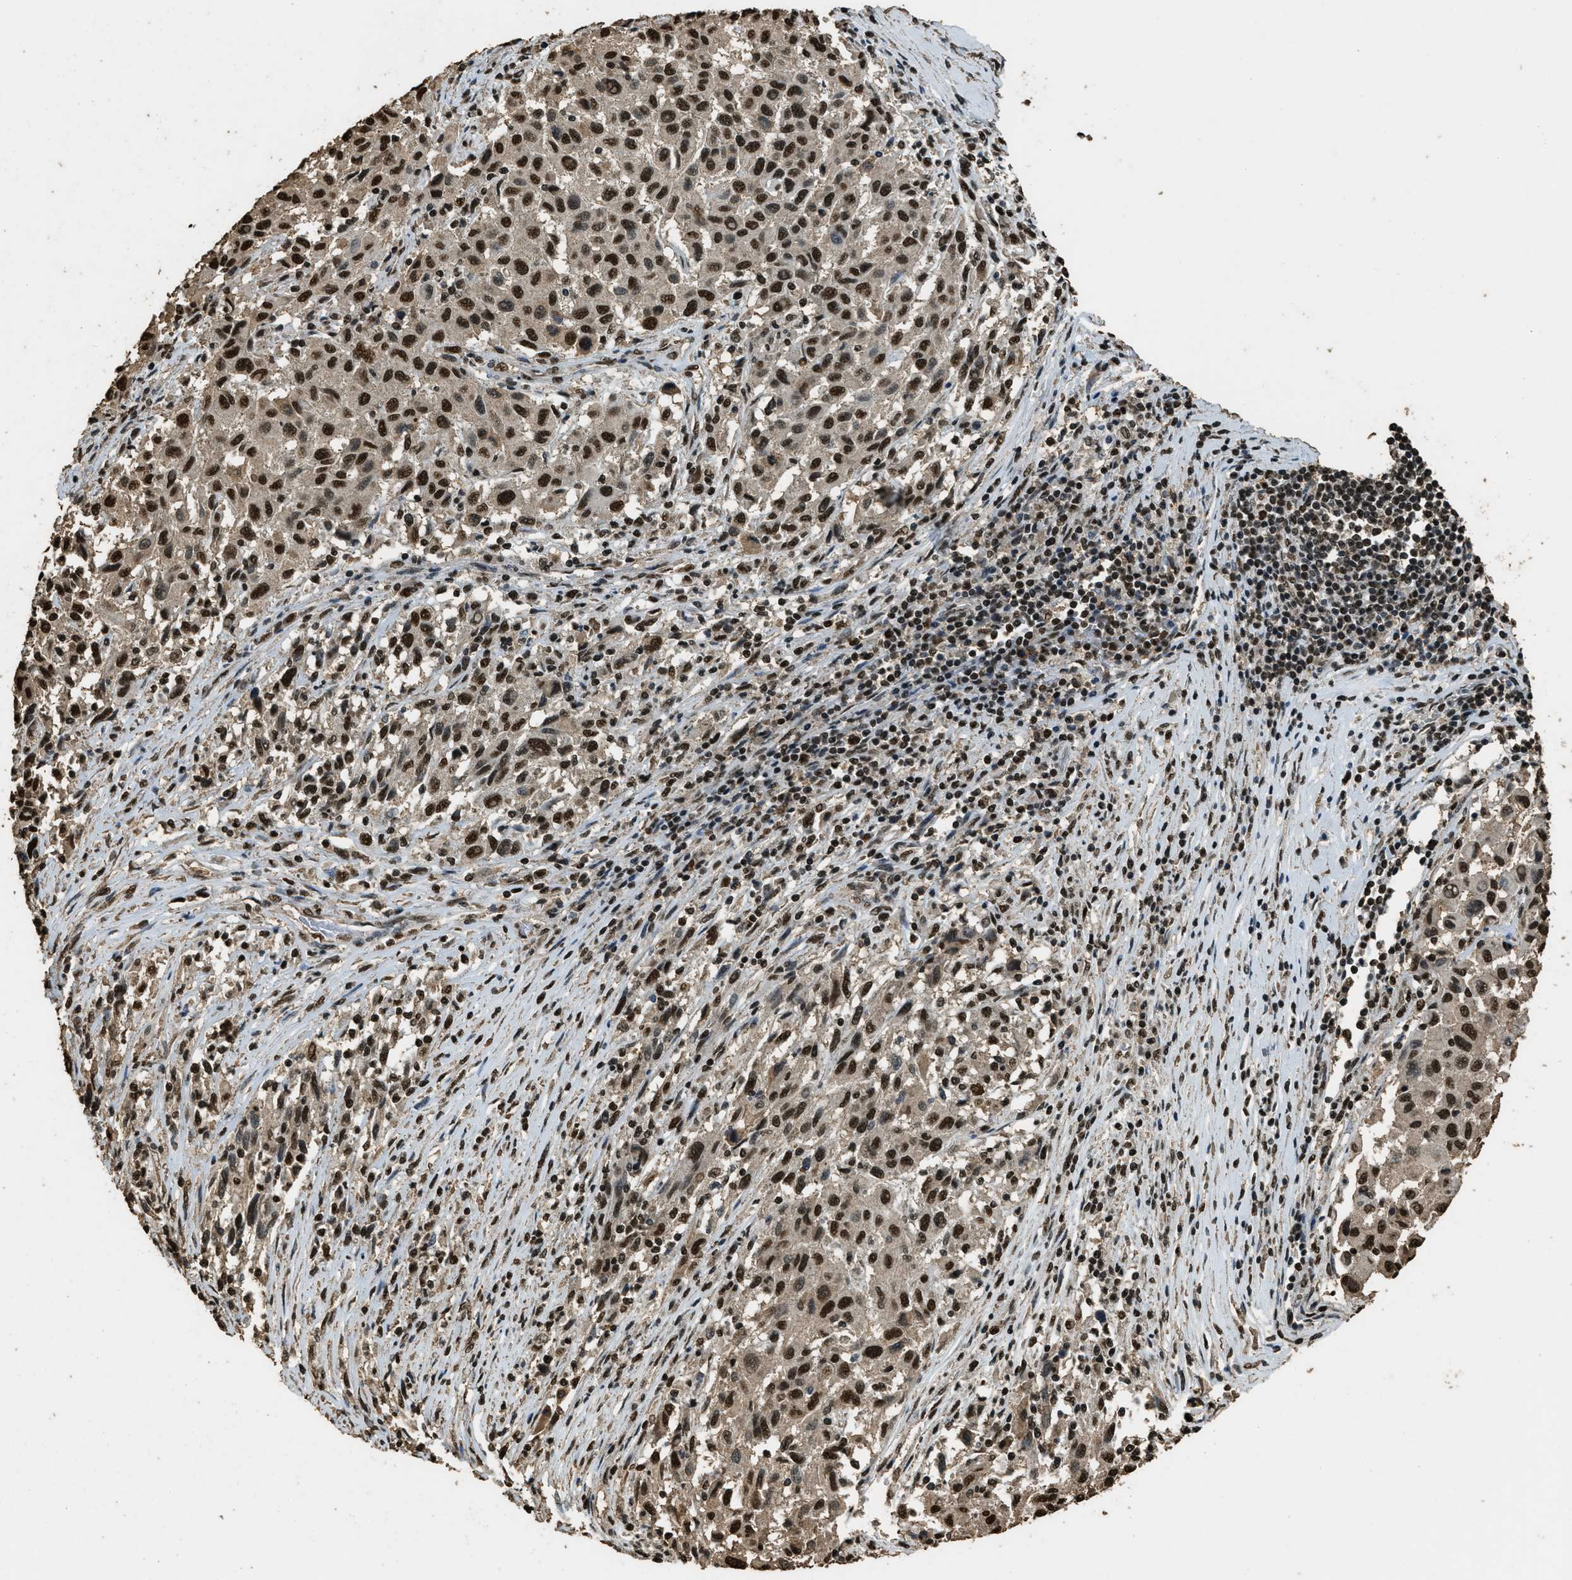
{"staining": {"intensity": "strong", "quantity": ">75%", "location": "nuclear"}, "tissue": "melanoma", "cell_type": "Tumor cells", "image_type": "cancer", "snomed": [{"axis": "morphology", "description": "Malignant melanoma, Metastatic site"}, {"axis": "topography", "description": "Lymph node"}], "caption": "Human melanoma stained with a brown dye reveals strong nuclear positive staining in about >75% of tumor cells.", "gene": "MYB", "patient": {"sex": "male", "age": 61}}